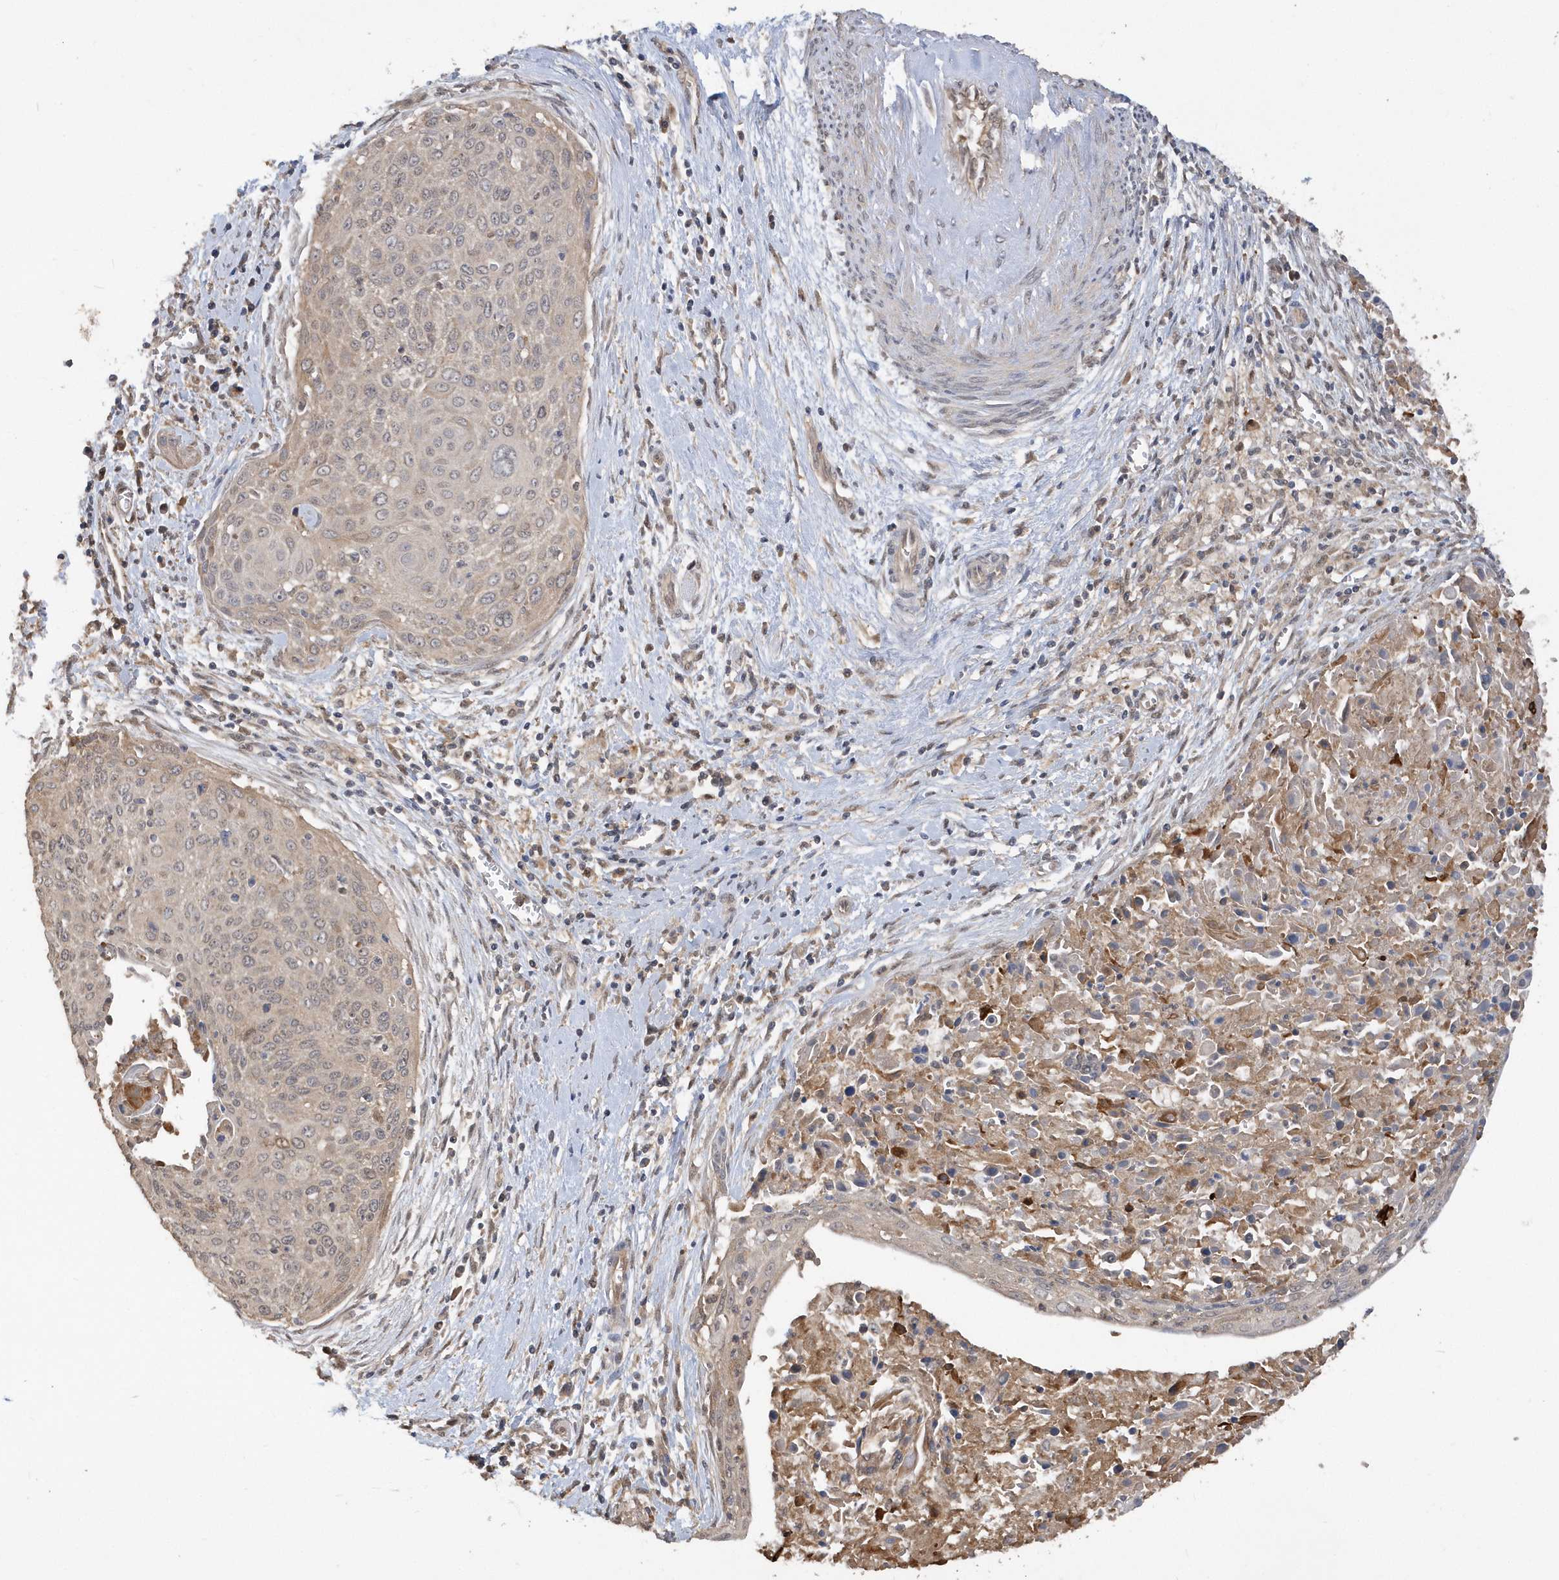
{"staining": {"intensity": "negative", "quantity": "none", "location": "none"}, "tissue": "cervical cancer", "cell_type": "Tumor cells", "image_type": "cancer", "snomed": [{"axis": "morphology", "description": "Squamous cell carcinoma, NOS"}, {"axis": "topography", "description": "Cervix"}], "caption": "Protein analysis of cervical cancer shows no significant expression in tumor cells.", "gene": "RPE", "patient": {"sex": "female", "age": 55}}